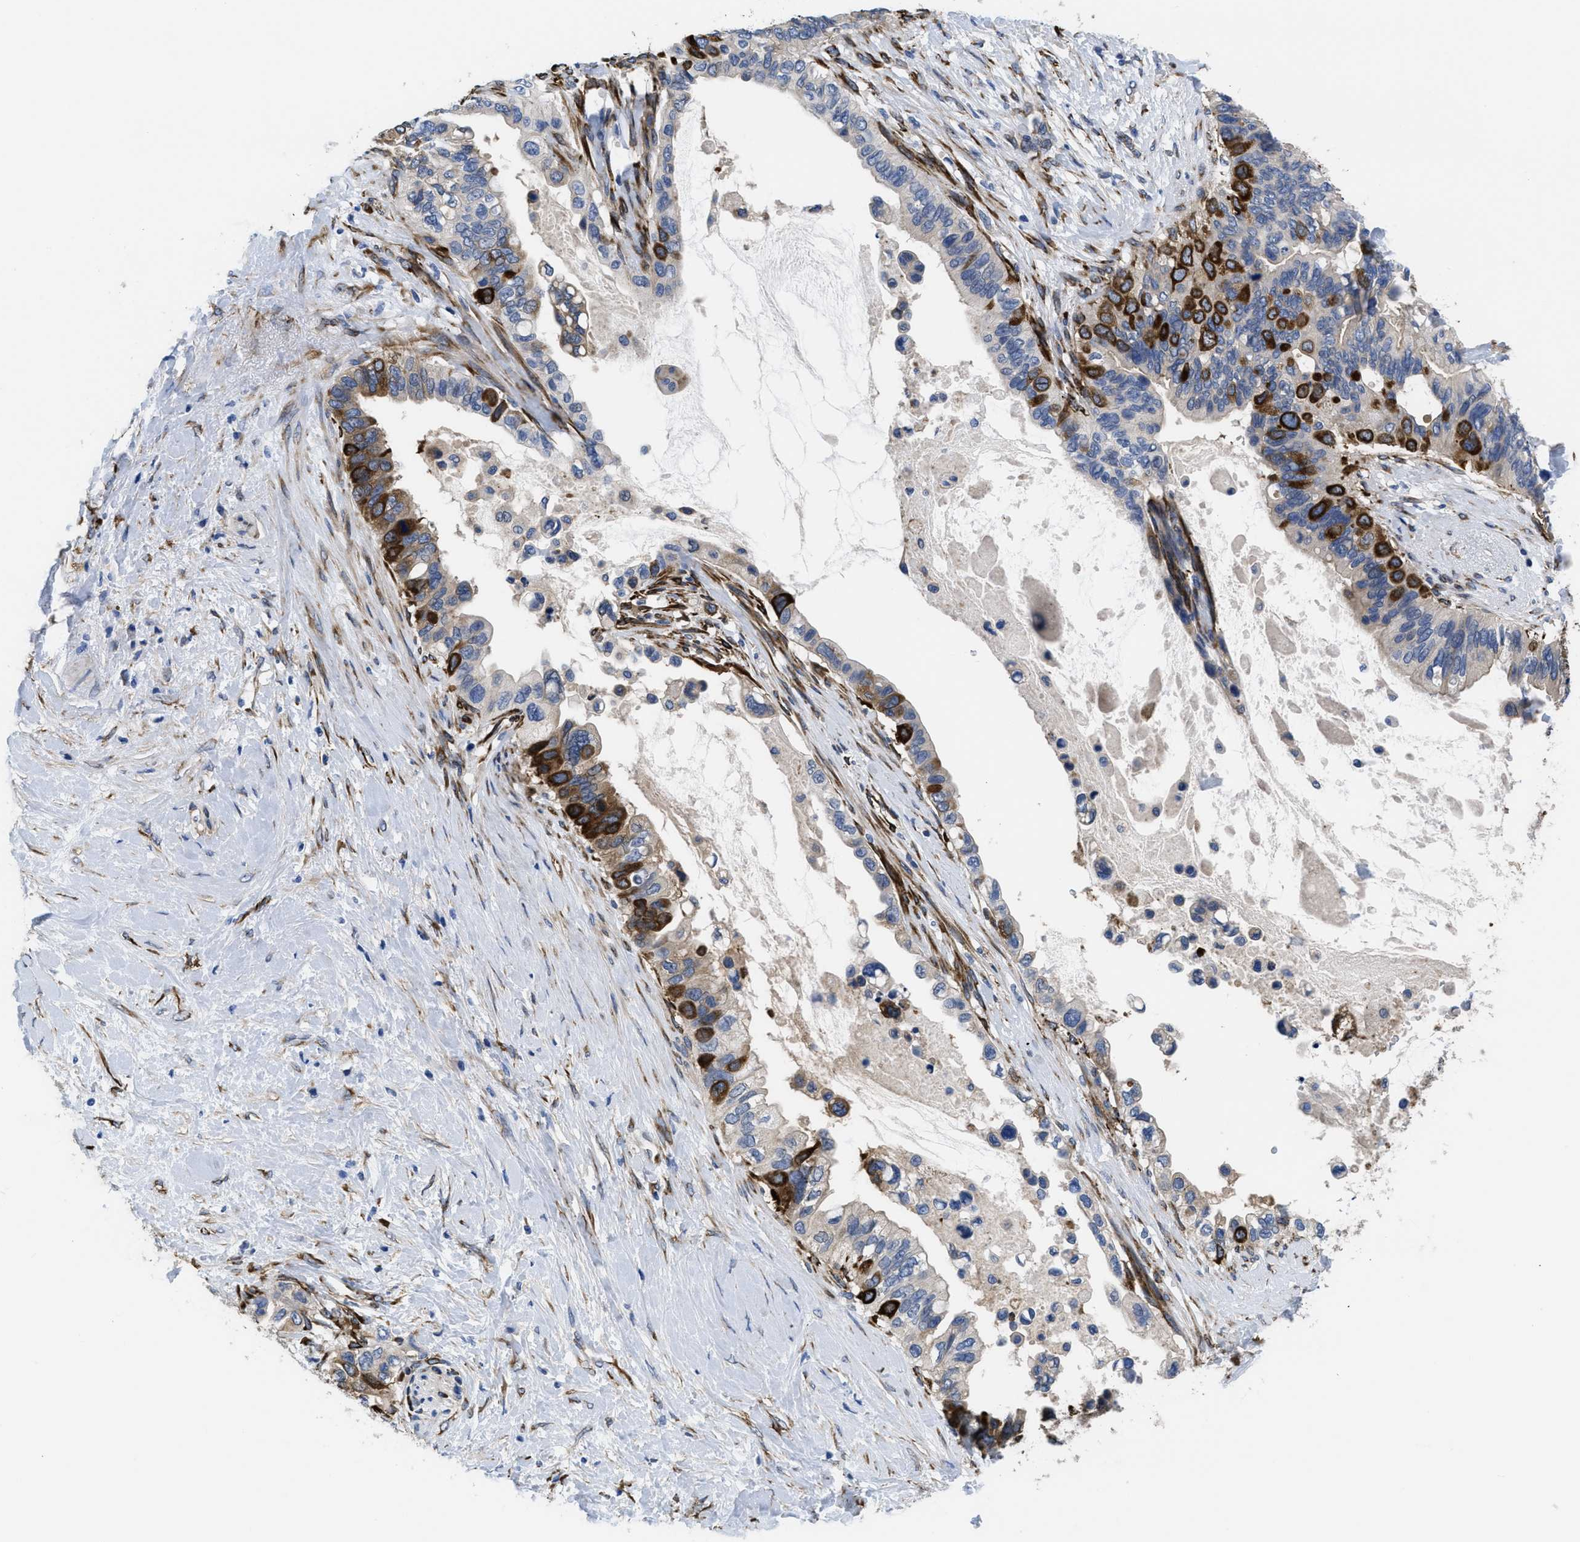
{"staining": {"intensity": "strong", "quantity": "<25%", "location": "cytoplasmic/membranous"}, "tissue": "pancreatic cancer", "cell_type": "Tumor cells", "image_type": "cancer", "snomed": [{"axis": "morphology", "description": "Adenocarcinoma, NOS"}, {"axis": "topography", "description": "Pancreas"}], "caption": "Immunohistochemical staining of pancreatic adenocarcinoma shows medium levels of strong cytoplasmic/membranous expression in approximately <25% of tumor cells.", "gene": "SQLE", "patient": {"sex": "female", "age": 56}}